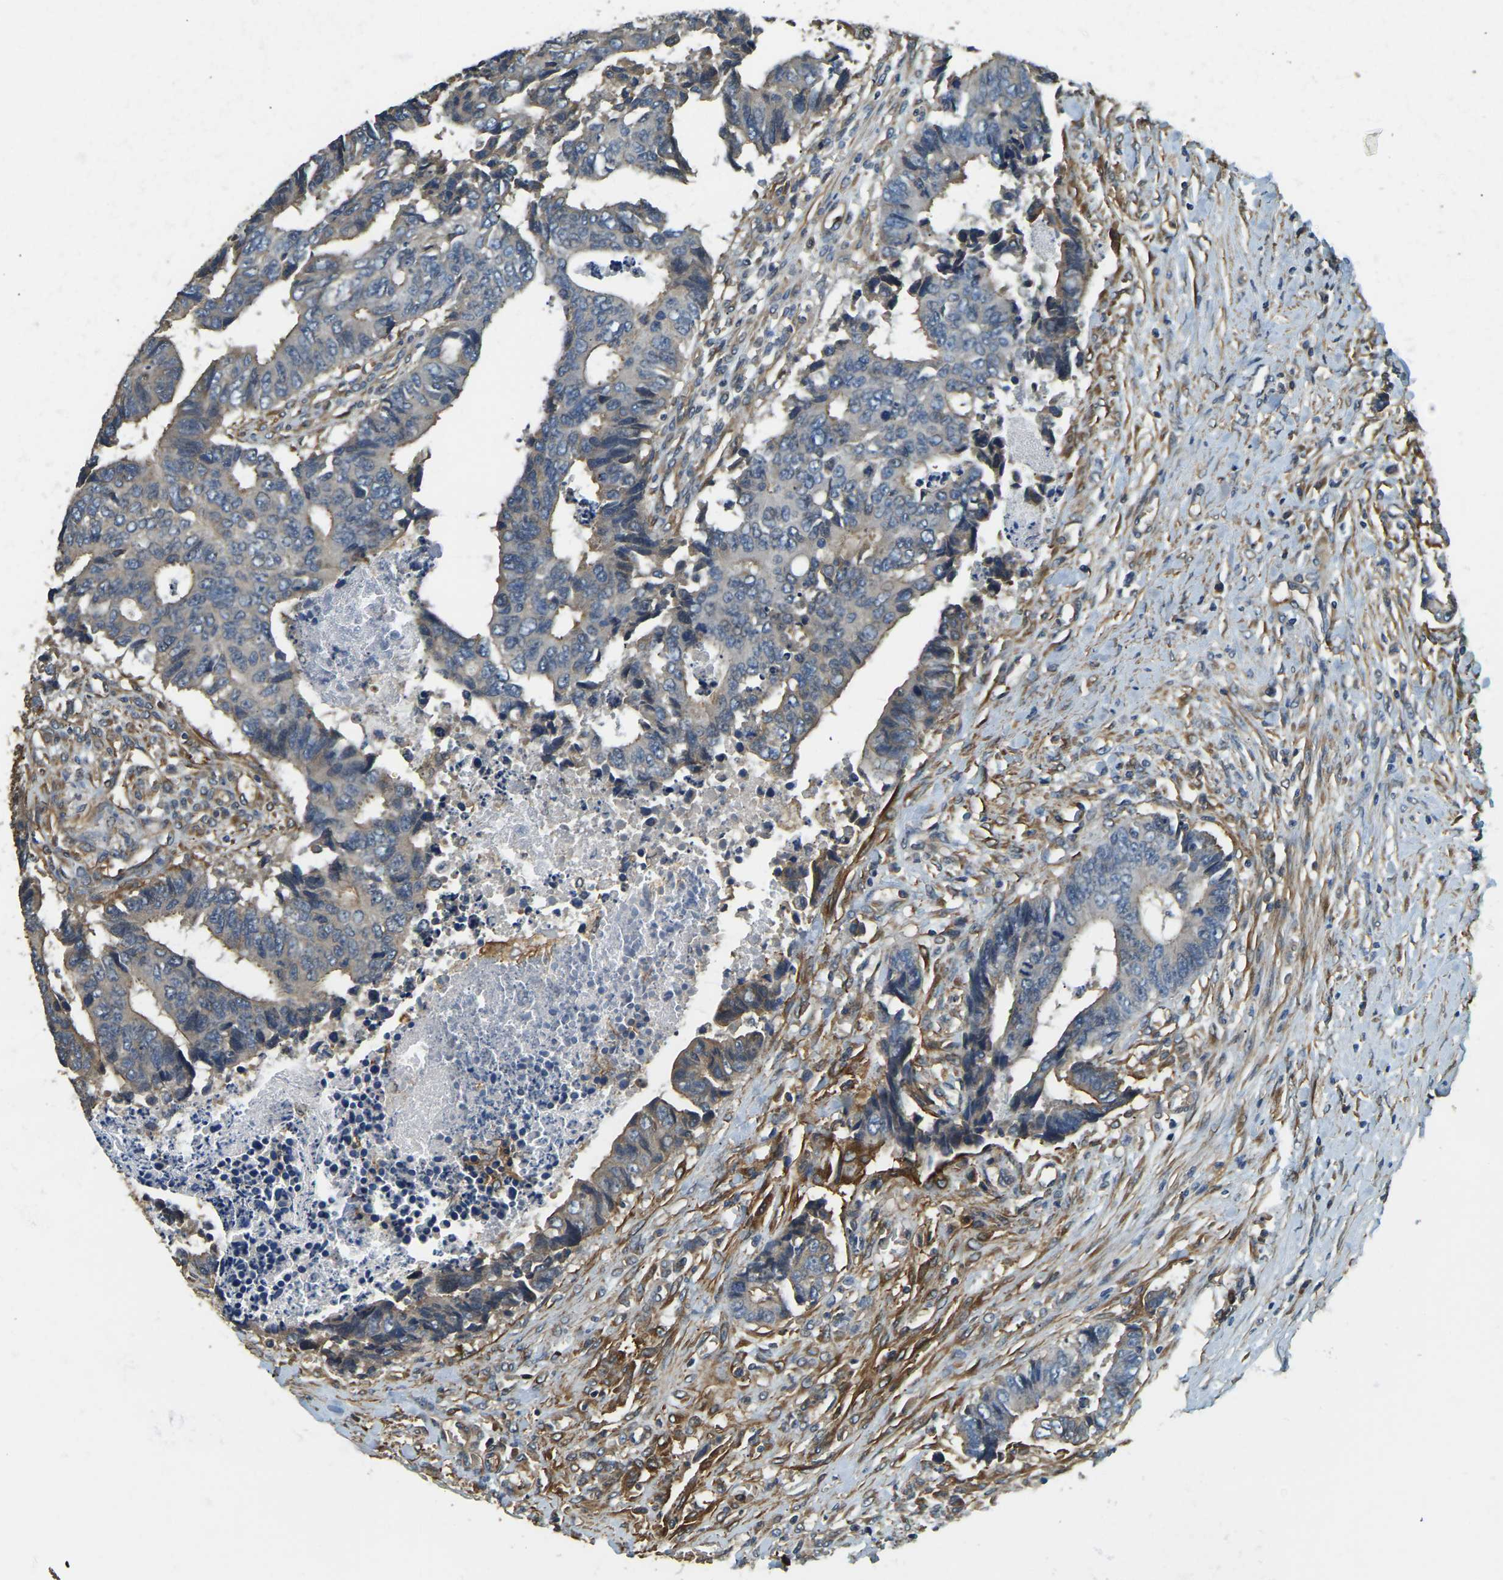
{"staining": {"intensity": "weak", "quantity": "<25%", "location": "cytoplasmic/membranous"}, "tissue": "colorectal cancer", "cell_type": "Tumor cells", "image_type": "cancer", "snomed": [{"axis": "morphology", "description": "Adenocarcinoma, NOS"}, {"axis": "topography", "description": "Rectum"}], "caption": "A histopathology image of colorectal cancer (adenocarcinoma) stained for a protein demonstrates no brown staining in tumor cells.", "gene": "ERGIC1", "patient": {"sex": "male", "age": 84}}